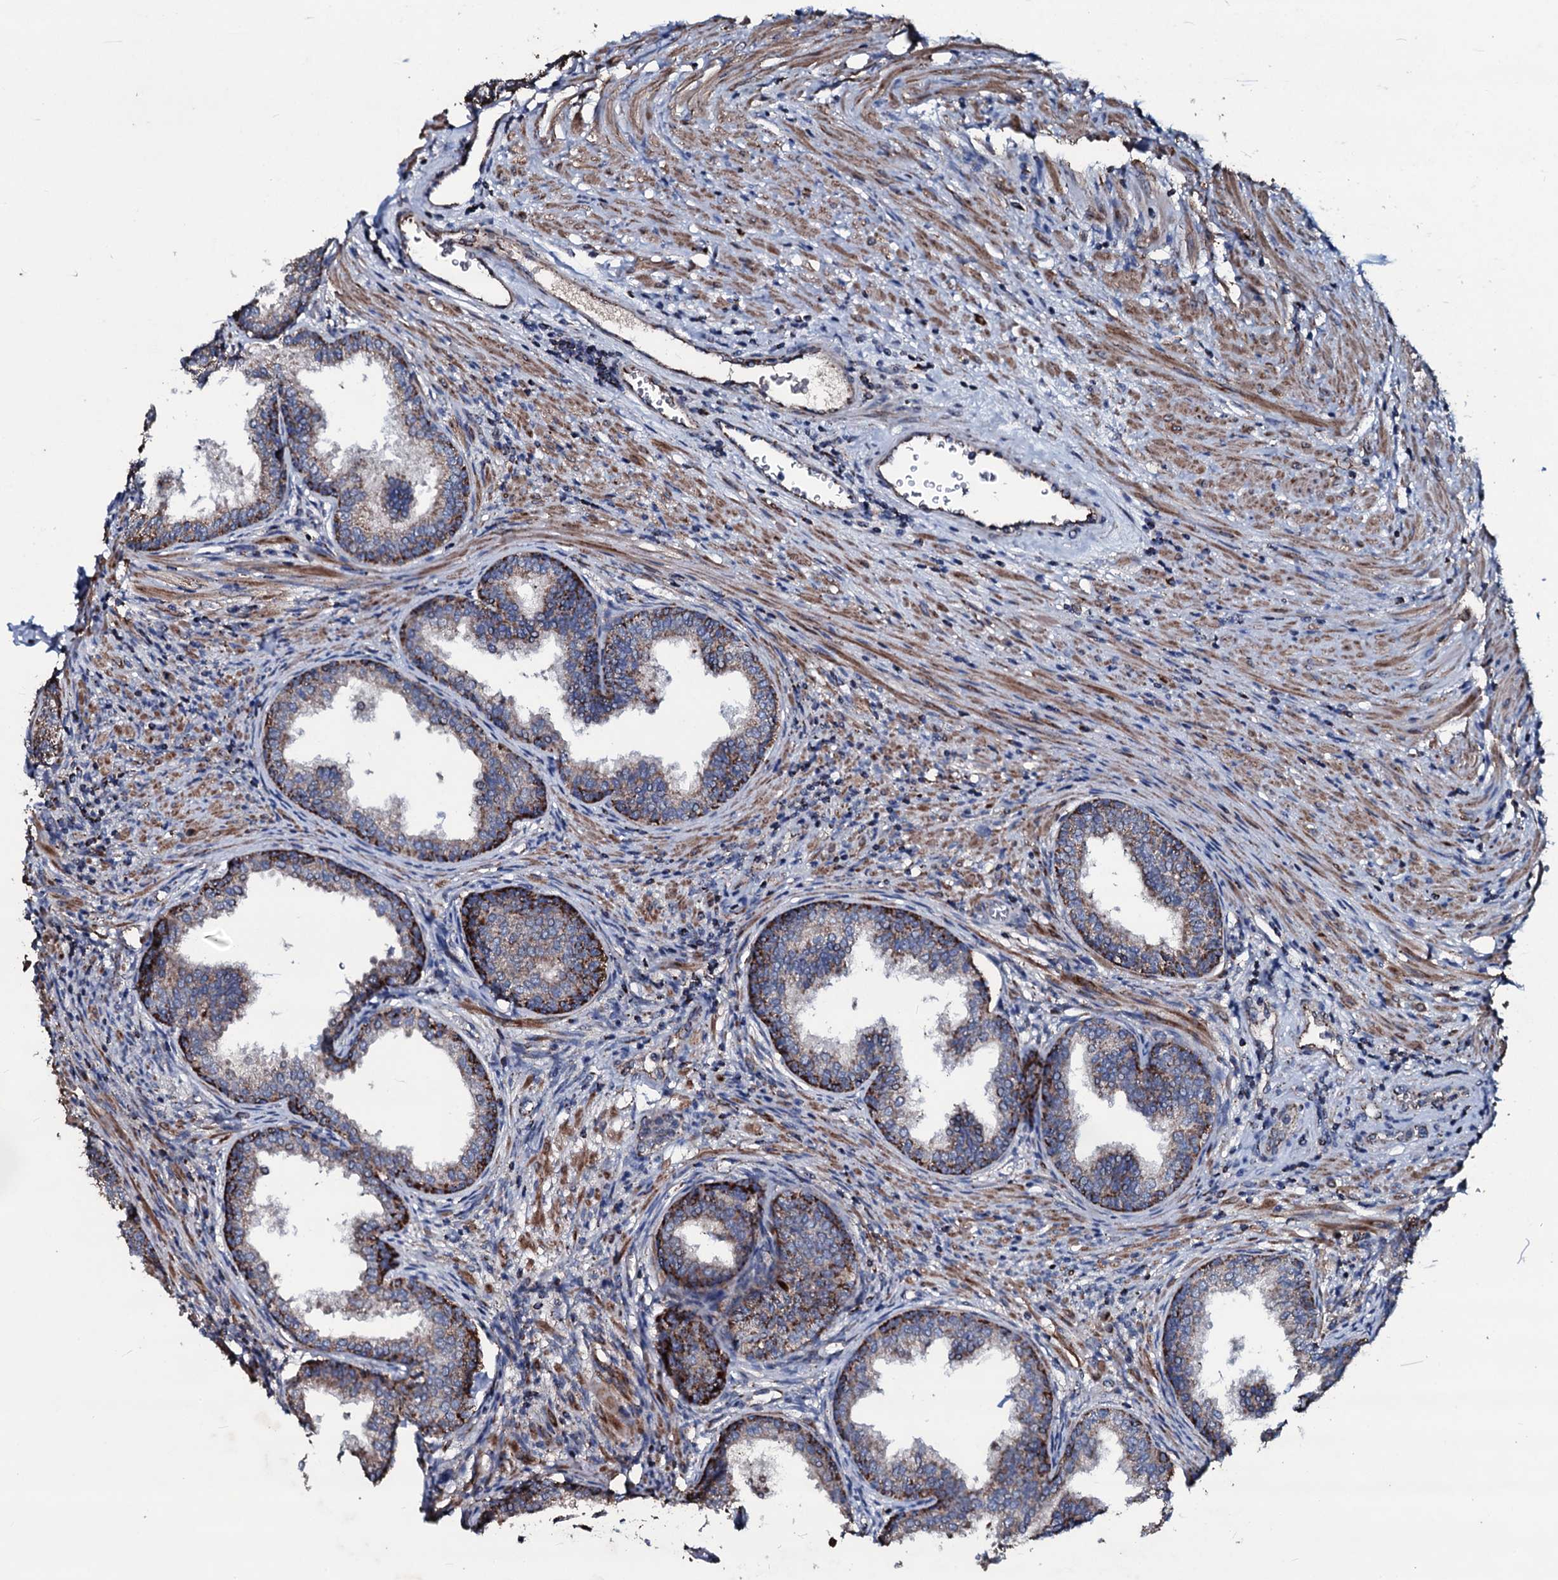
{"staining": {"intensity": "strong", "quantity": "25%-75%", "location": "cytoplasmic/membranous"}, "tissue": "prostate", "cell_type": "Glandular cells", "image_type": "normal", "snomed": [{"axis": "morphology", "description": "Normal tissue, NOS"}, {"axis": "topography", "description": "Prostate"}], "caption": "Immunohistochemistry (IHC) (DAB) staining of normal prostate reveals strong cytoplasmic/membranous protein staining in approximately 25%-75% of glandular cells. Using DAB (3,3'-diaminobenzidine) (brown) and hematoxylin (blue) stains, captured at high magnification using brightfield microscopy.", "gene": "DYNC2I2", "patient": {"sex": "male", "age": 76}}